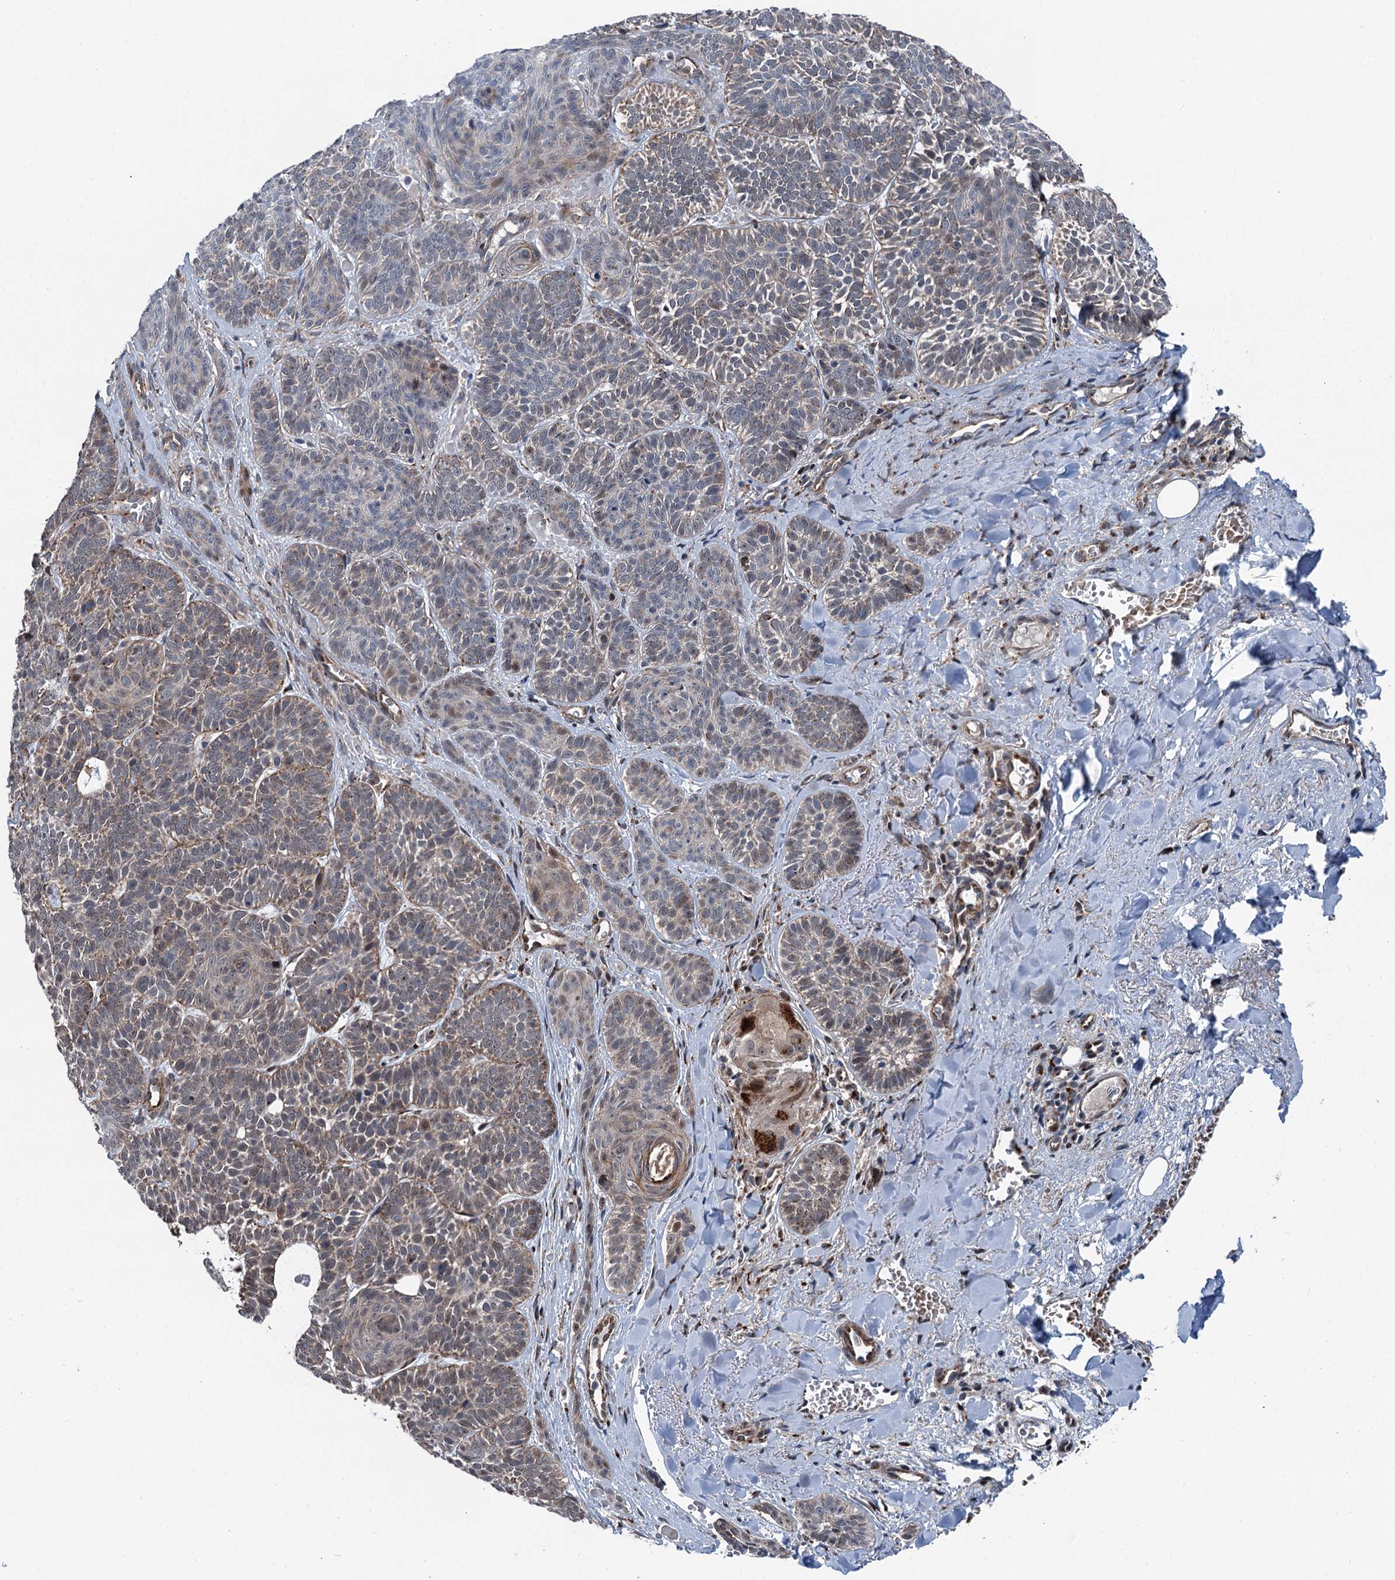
{"staining": {"intensity": "weak", "quantity": "25%-75%", "location": "cytoplasmic/membranous"}, "tissue": "skin cancer", "cell_type": "Tumor cells", "image_type": "cancer", "snomed": [{"axis": "morphology", "description": "Basal cell carcinoma"}, {"axis": "topography", "description": "Skin"}], "caption": "This is an image of IHC staining of basal cell carcinoma (skin), which shows weak positivity in the cytoplasmic/membranous of tumor cells.", "gene": "POLR1D", "patient": {"sex": "male", "age": 85}}